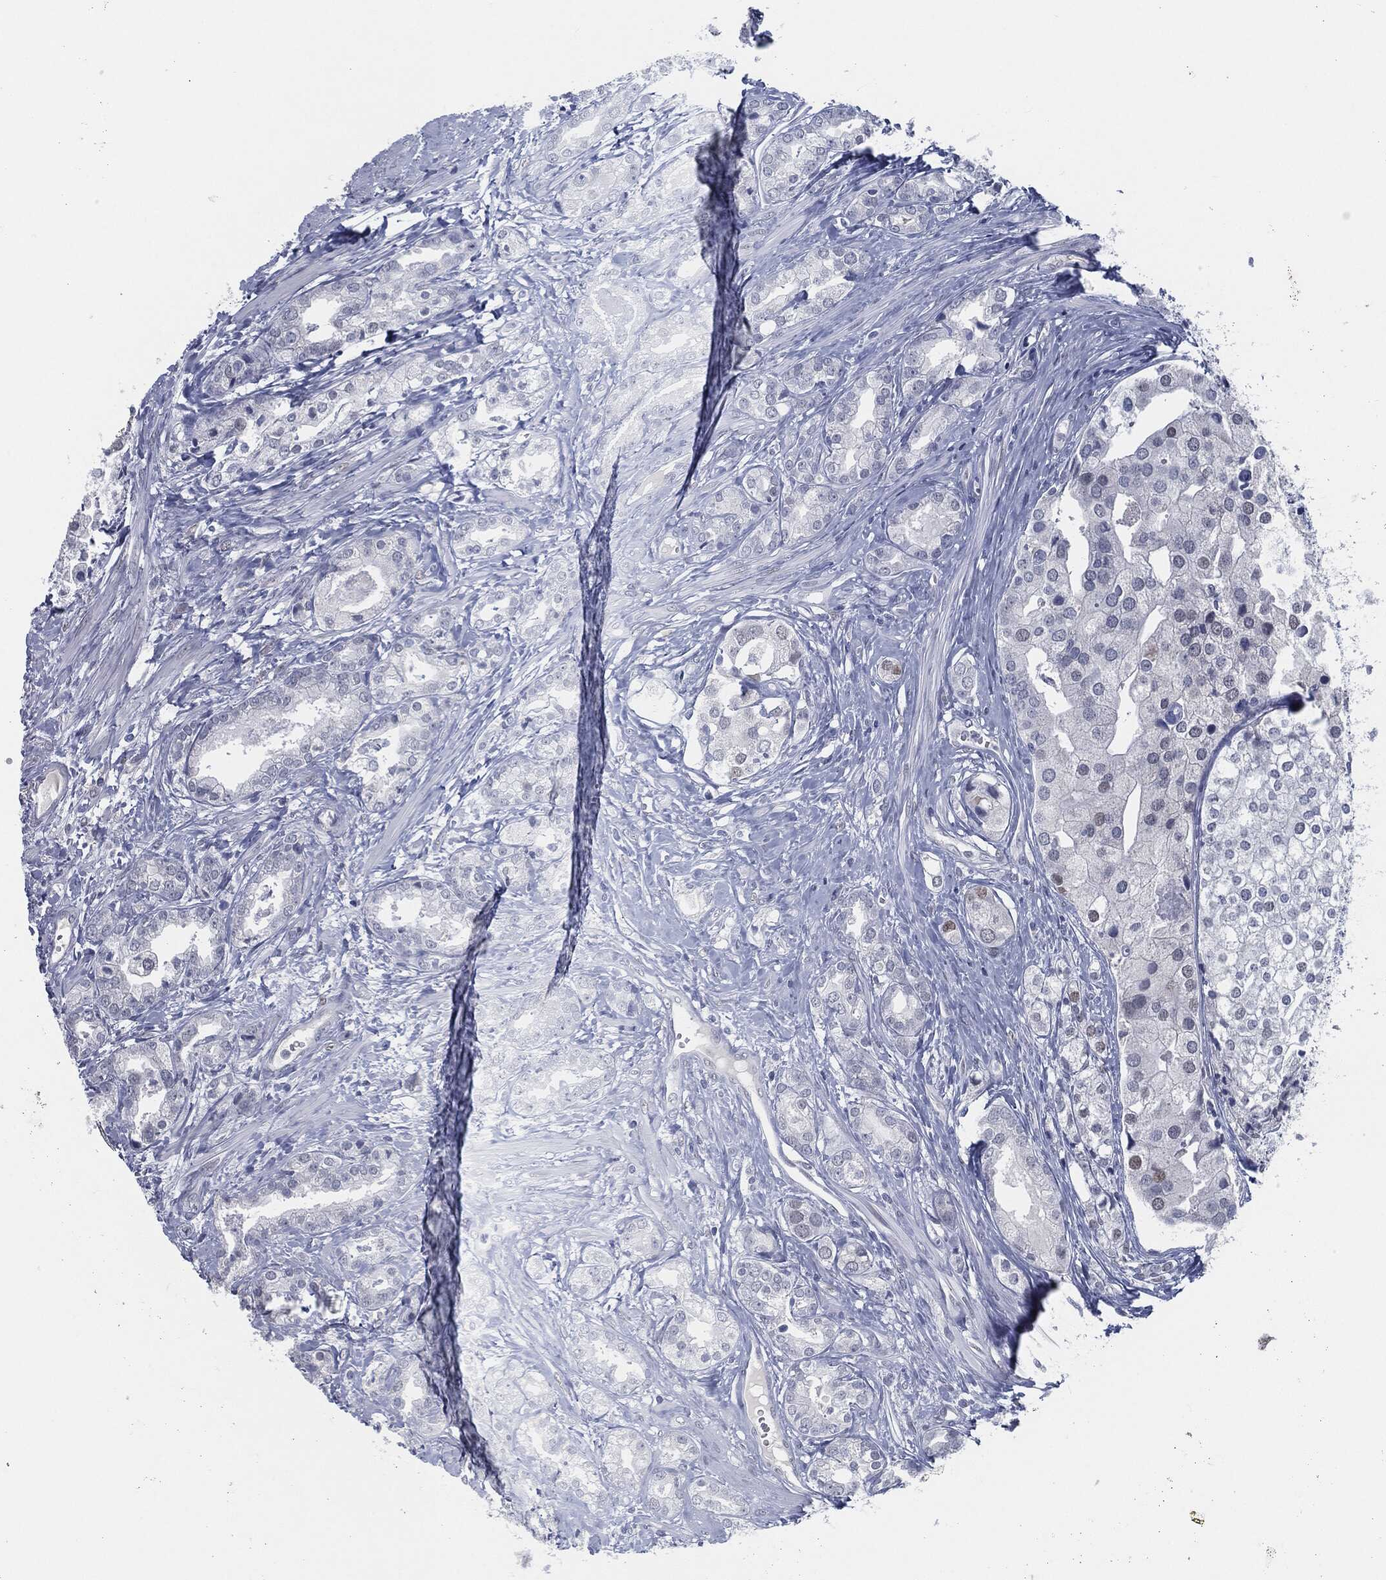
{"staining": {"intensity": "negative", "quantity": "none", "location": "none"}, "tissue": "prostate cancer", "cell_type": "Tumor cells", "image_type": "cancer", "snomed": [{"axis": "morphology", "description": "Adenocarcinoma, NOS"}, {"axis": "topography", "description": "Prostate and seminal vesicle, NOS"}, {"axis": "topography", "description": "Prostate"}], "caption": "IHC of human prostate adenocarcinoma demonstrates no staining in tumor cells. The staining is performed using DAB brown chromogen with nuclei counter-stained in using hematoxylin.", "gene": "PROM1", "patient": {"sex": "male", "age": 62}}